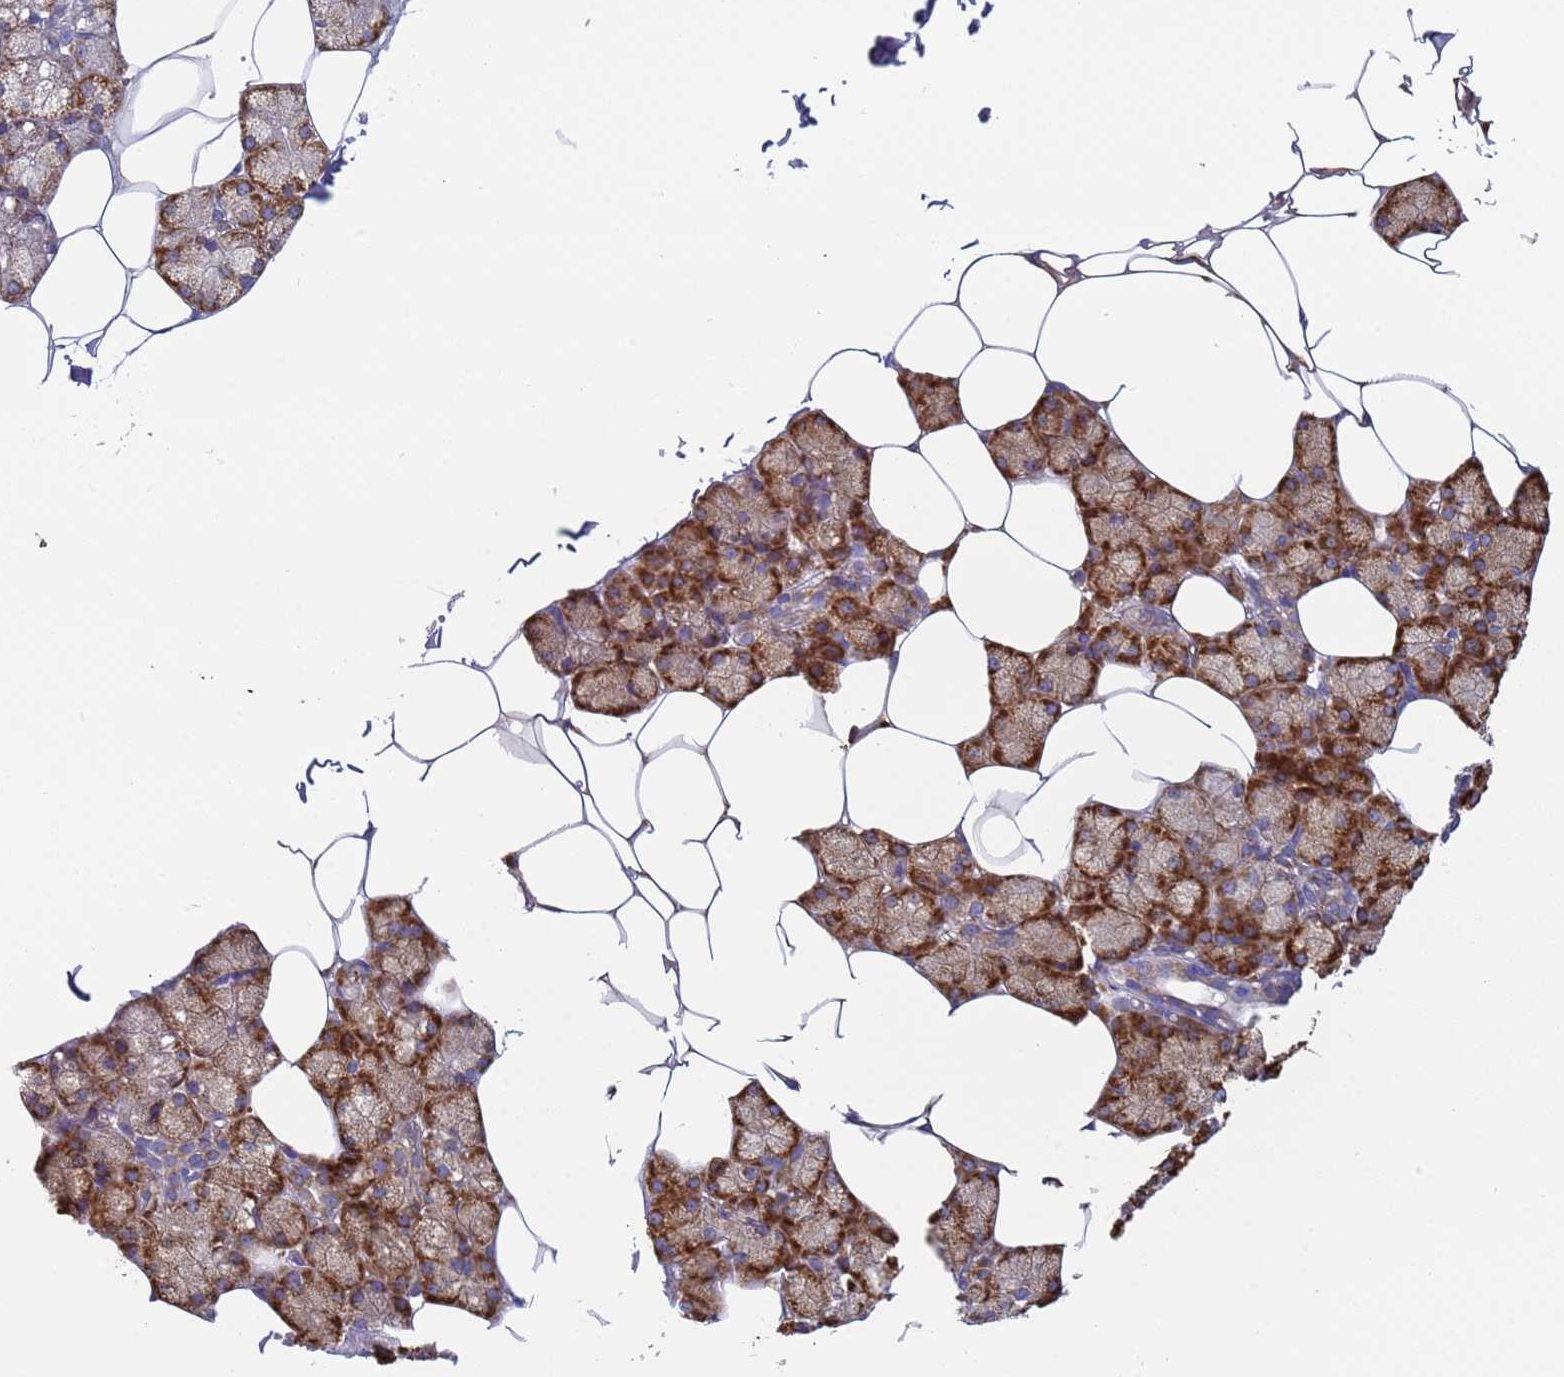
{"staining": {"intensity": "strong", "quantity": "25%-75%", "location": "cytoplasmic/membranous"}, "tissue": "salivary gland", "cell_type": "Glandular cells", "image_type": "normal", "snomed": [{"axis": "morphology", "description": "Normal tissue, NOS"}, {"axis": "topography", "description": "Salivary gland"}], "caption": "A histopathology image showing strong cytoplasmic/membranous expression in approximately 25%-75% of glandular cells in normal salivary gland, as visualized by brown immunohistochemical staining.", "gene": "ENSG00000286098", "patient": {"sex": "male", "age": 62}}